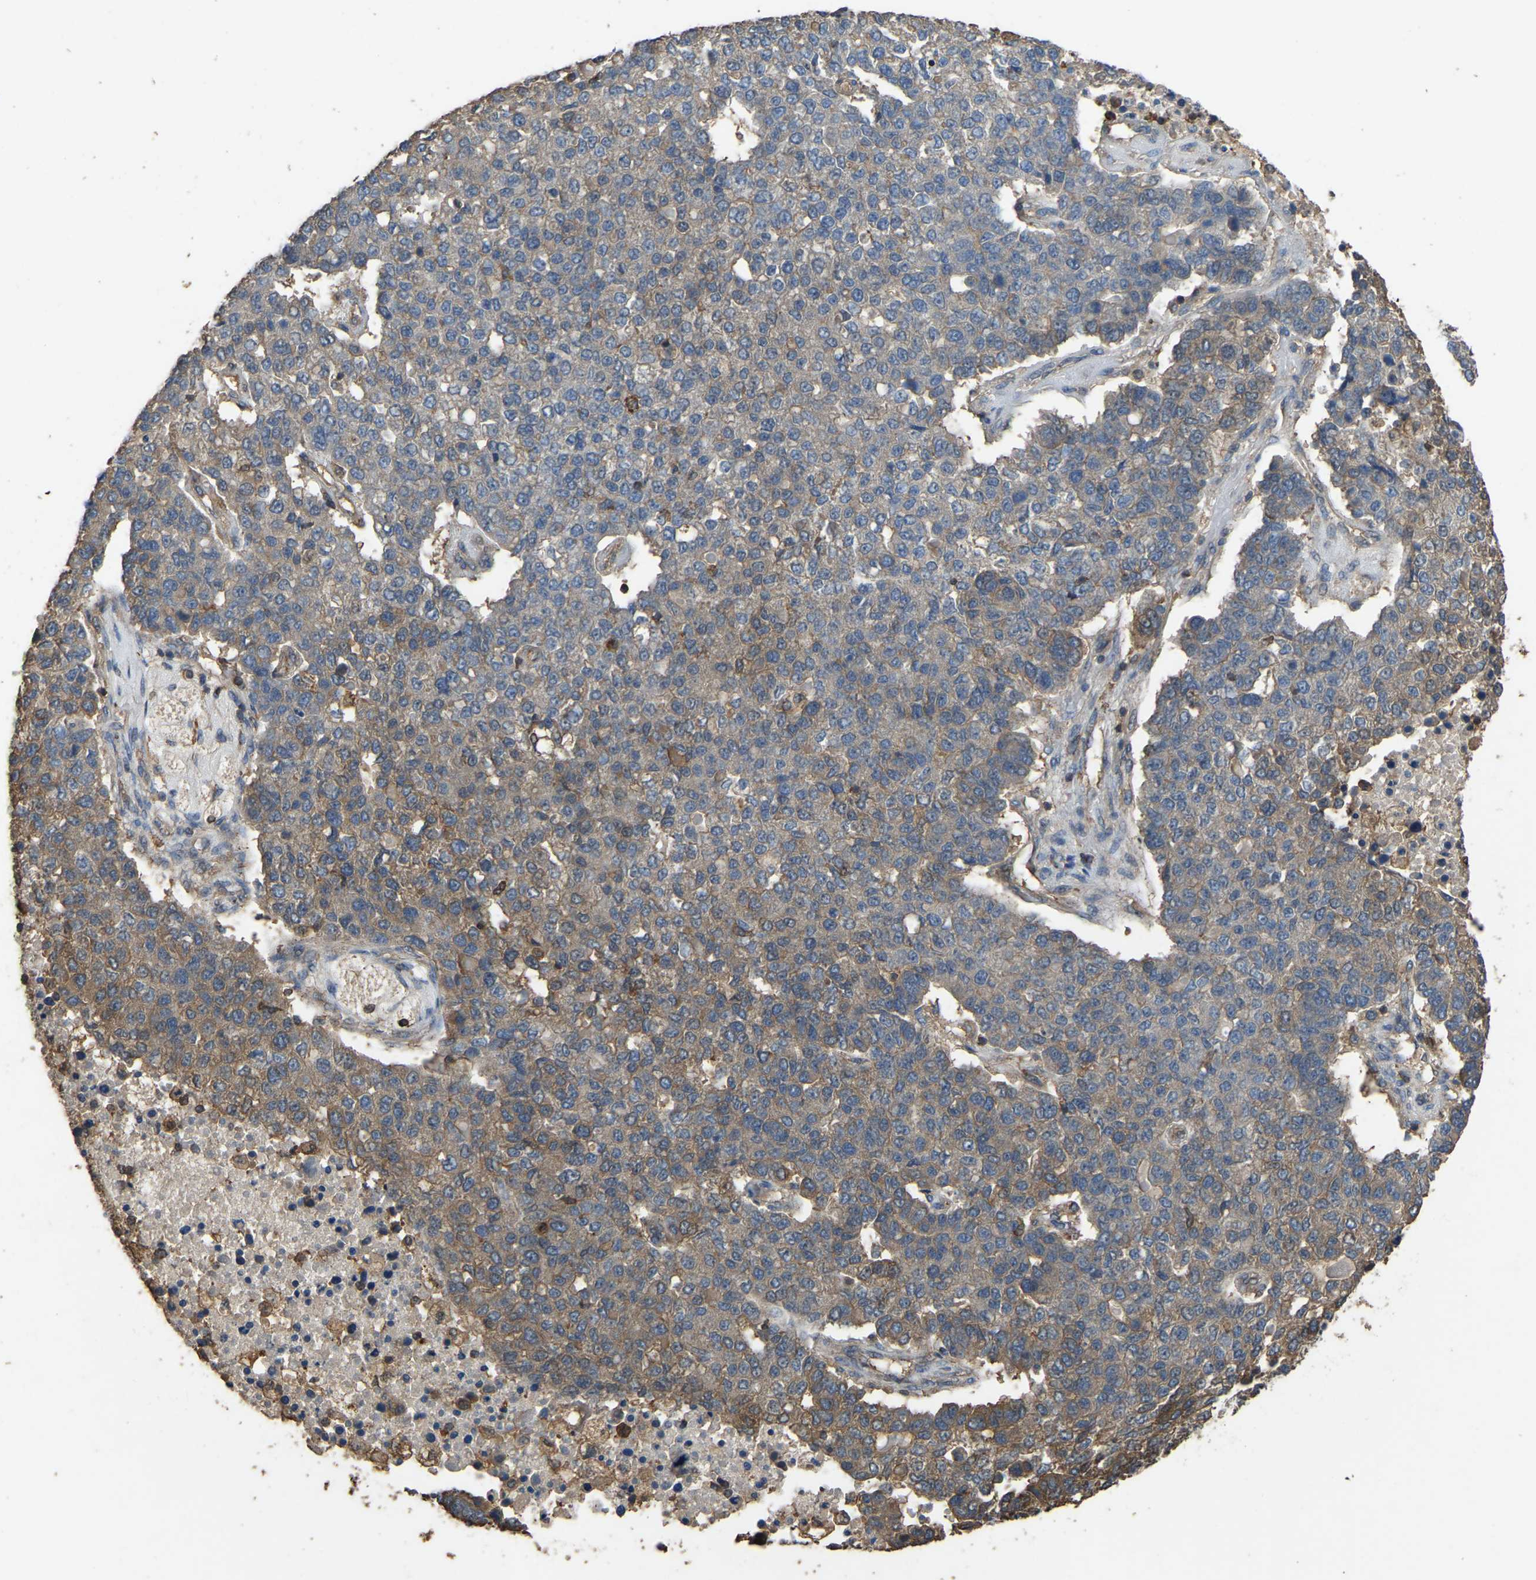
{"staining": {"intensity": "weak", "quantity": "25%-75%", "location": "cytoplasmic/membranous"}, "tissue": "pancreatic cancer", "cell_type": "Tumor cells", "image_type": "cancer", "snomed": [{"axis": "morphology", "description": "Adenocarcinoma, NOS"}, {"axis": "topography", "description": "Pancreas"}], "caption": "Protein analysis of pancreatic adenocarcinoma tissue shows weak cytoplasmic/membranous staining in about 25%-75% of tumor cells. (Stains: DAB in brown, nuclei in blue, Microscopy: brightfield microscopy at high magnification).", "gene": "FHIT", "patient": {"sex": "female", "age": 61}}